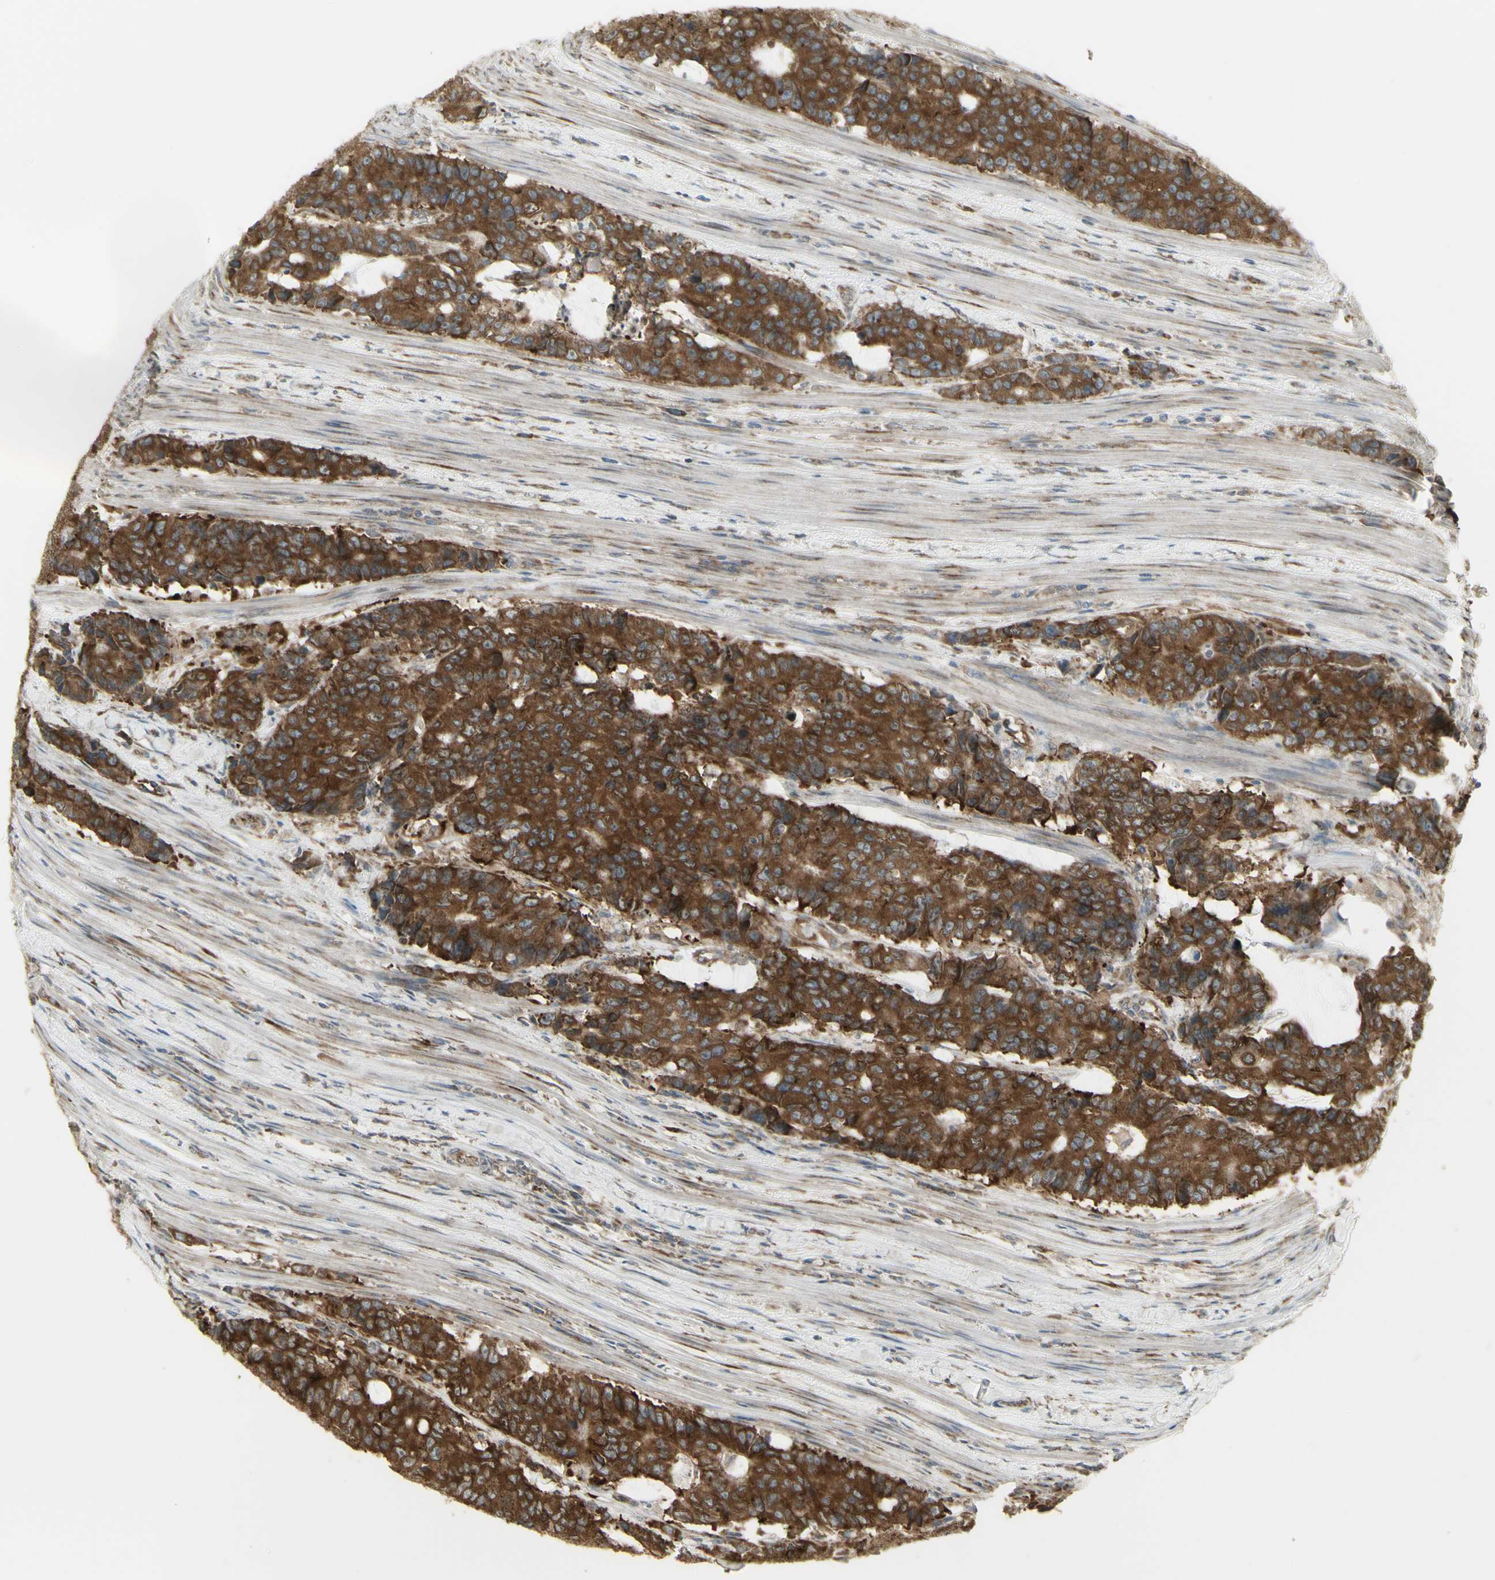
{"staining": {"intensity": "moderate", "quantity": ">75%", "location": "cytoplasmic/membranous"}, "tissue": "colorectal cancer", "cell_type": "Tumor cells", "image_type": "cancer", "snomed": [{"axis": "morphology", "description": "Adenocarcinoma, NOS"}, {"axis": "topography", "description": "Colon"}], "caption": "Protein expression analysis of colorectal cancer demonstrates moderate cytoplasmic/membranous staining in approximately >75% of tumor cells.", "gene": "FKBP3", "patient": {"sex": "female", "age": 86}}